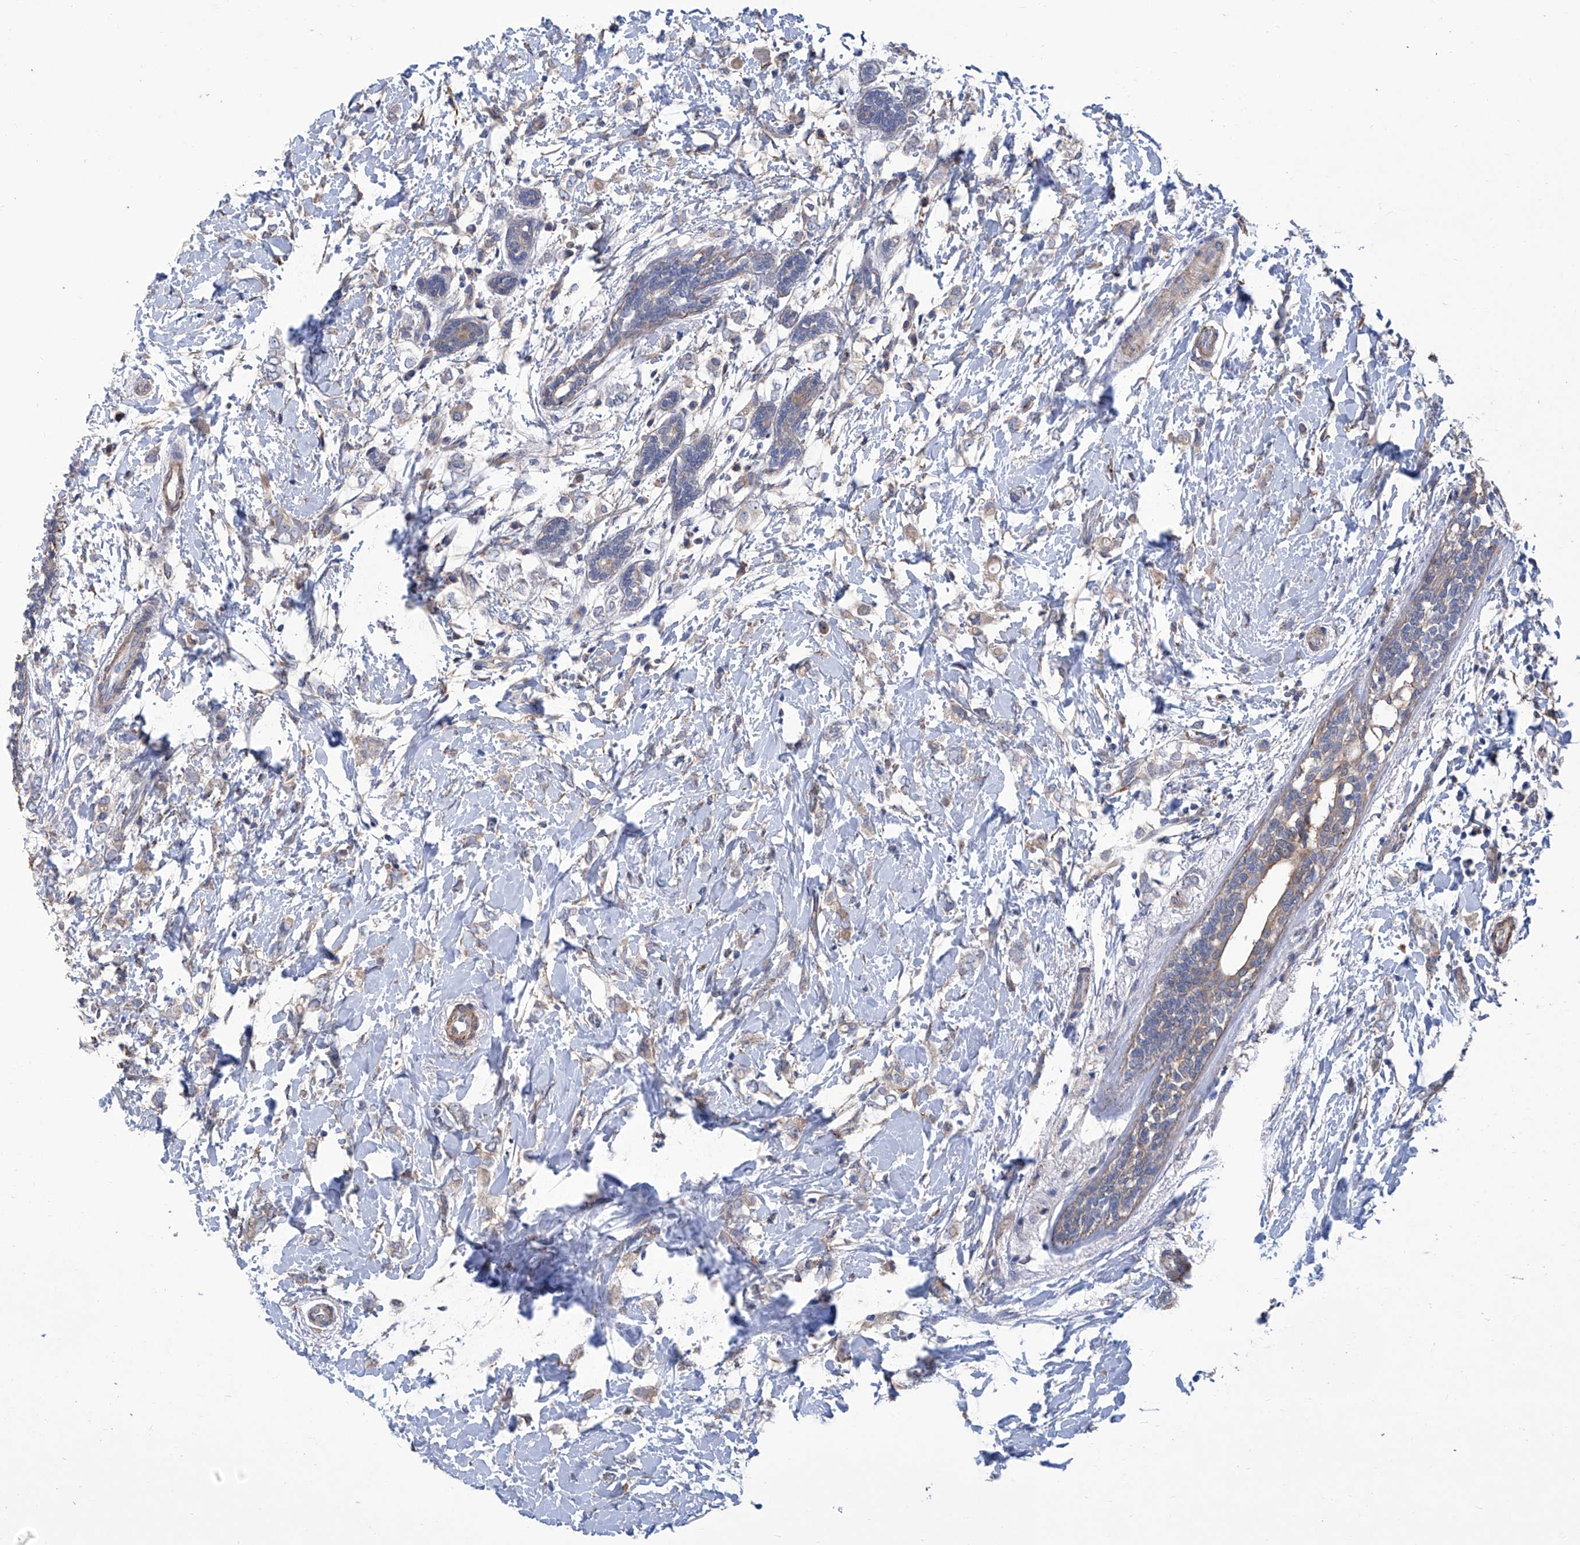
{"staining": {"intensity": "weak", "quantity": "25%-75%", "location": "cytoplasmic/membranous"}, "tissue": "breast cancer", "cell_type": "Tumor cells", "image_type": "cancer", "snomed": [{"axis": "morphology", "description": "Normal tissue, NOS"}, {"axis": "morphology", "description": "Lobular carcinoma"}, {"axis": "topography", "description": "Breast"}], "caption": "Brown immunohistochemical staining in human breast cancer displays weak cytoplasmic/membranous positivity in approximately 25%-75% of tumor cells.", "gene": "SMS", "patient": {"sex": "female", "age": 47}}